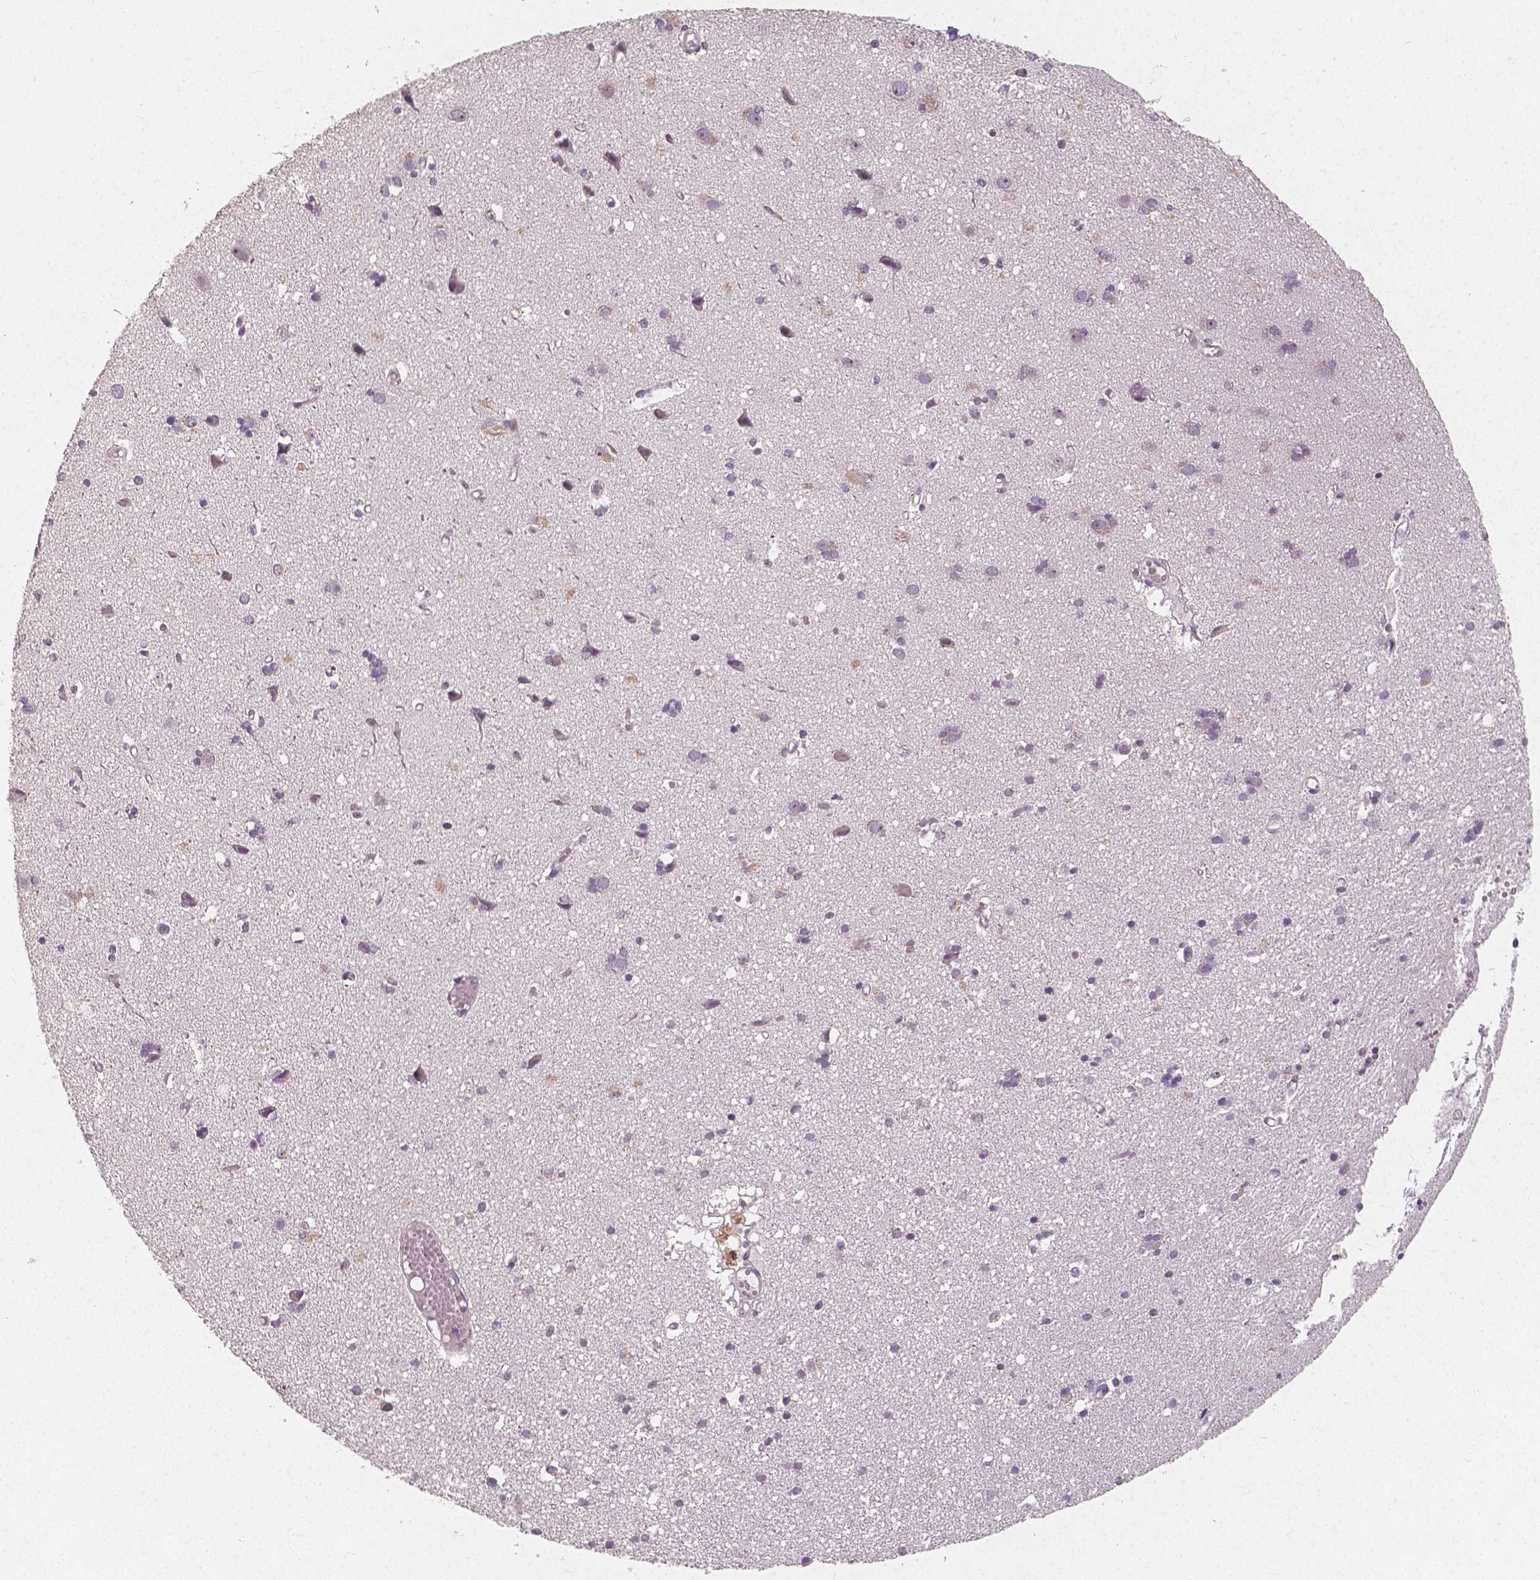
{"staining": {"intensity": "negative", "quantity": "none", "location": "none"}, "tissue": "cerebral cortex", "cell_type": "Endothelial cells", "image_type": "normal", "snomed": [{"axis": "morphology", "description": "Normal tissue, NOS"}, {"axis": "morphology", "description": "Glioma, malignant, High grade"}, {"axis": "topography", "description": "Cerebral cortex"}], "caption": "Human cerebral cortex stained for a protein using immunohistochemistry displays no staining in endothelial cells.", "gene": "NOLC1", "patient": {"sex": "male", "age": 71}}